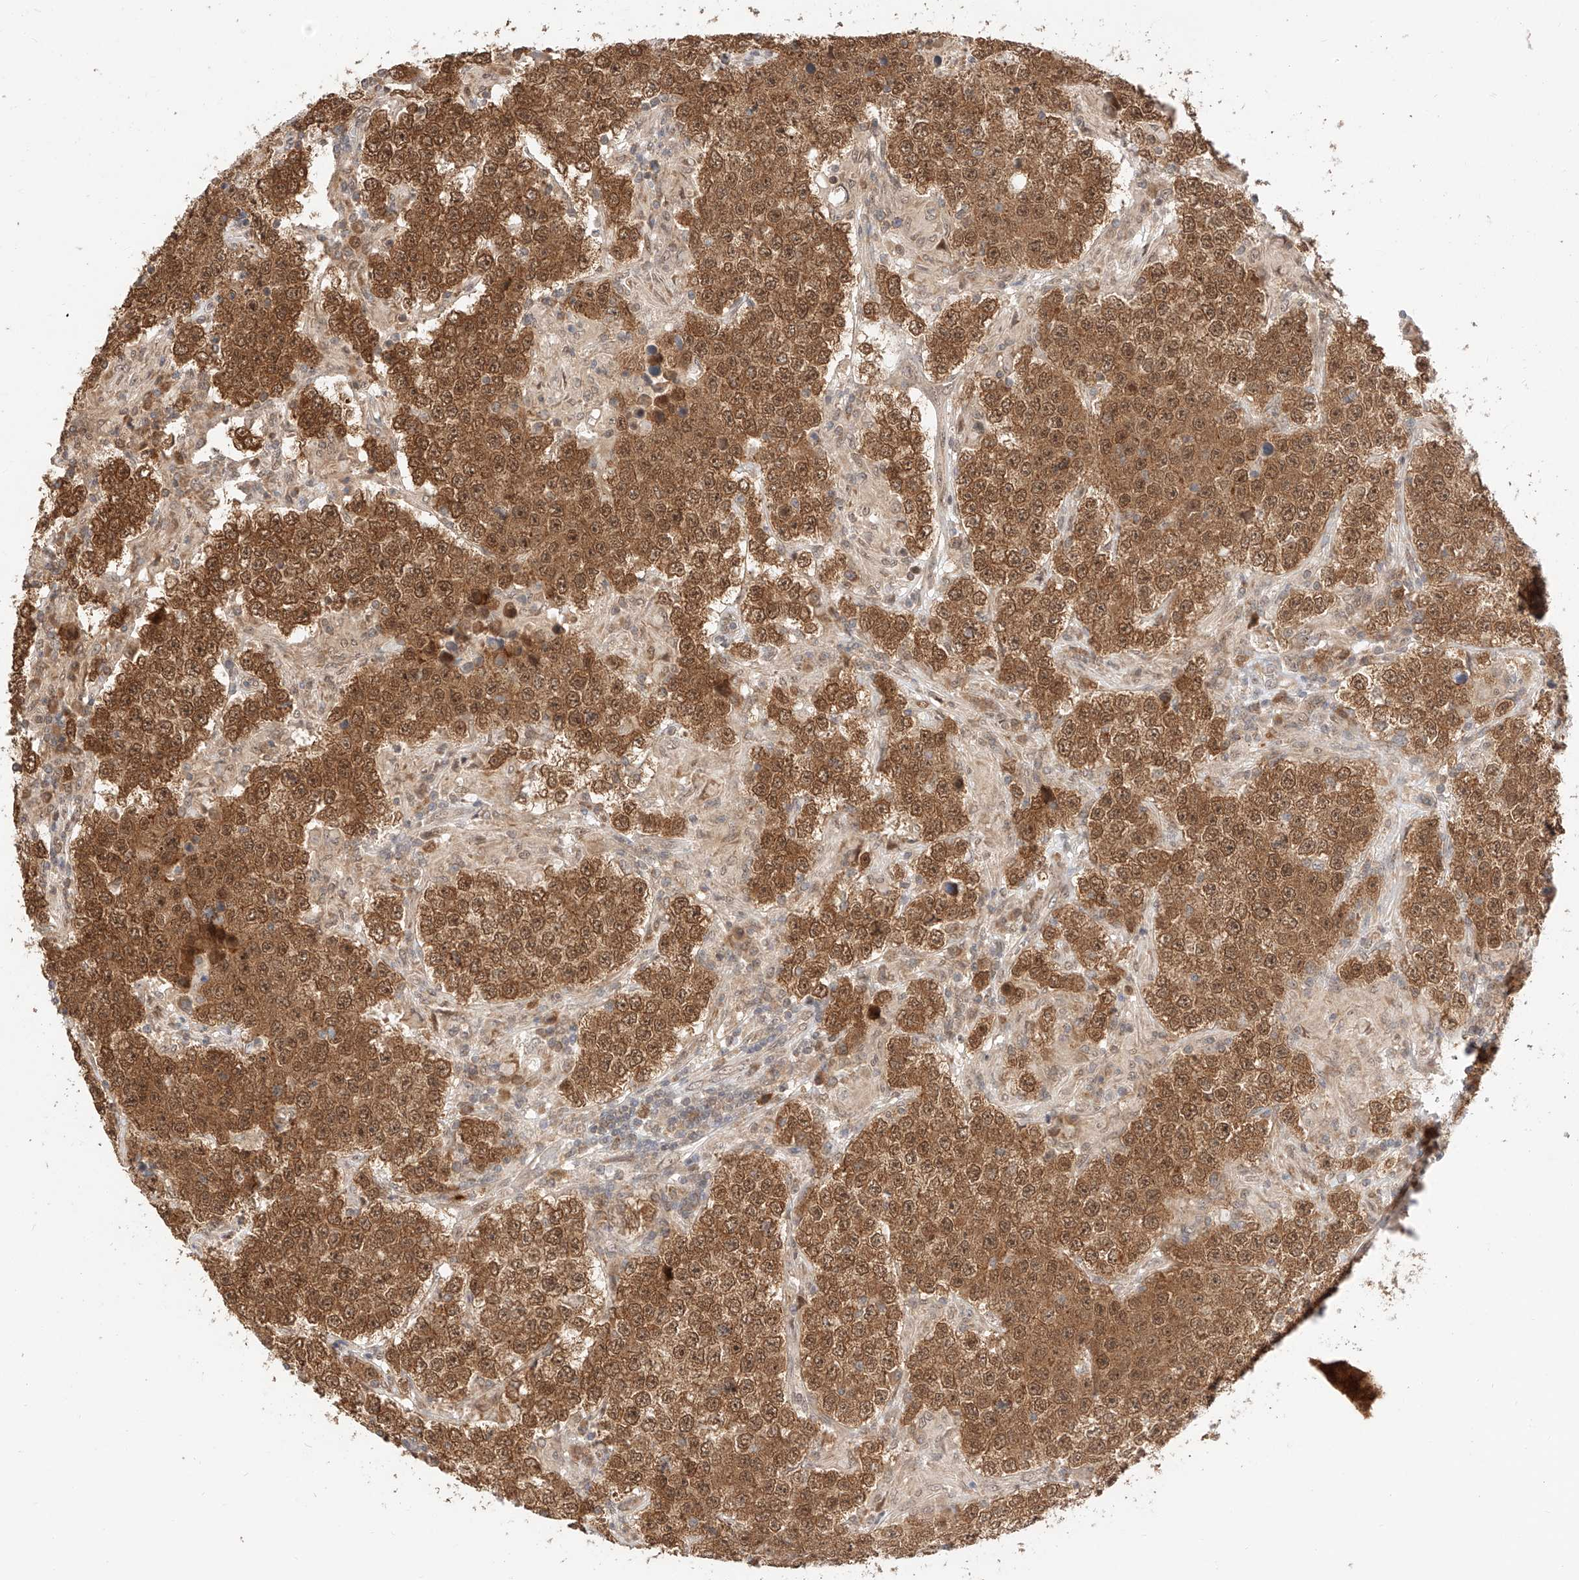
{"staining": {"intensity": "moderate", "quantity": ">75%", "location": "cytoplasmic/membranous,nuclear"}, "tissue": "testis cancer", "cell_type": "Tumor cells", "image_type": "cancer", "snomed": [{"axis": "morphology", "description": "Normal tissue, NOS"}, {"axis": "morphology", "description": "Urothelial carcinoma, High grade"}, {"axis": "morphology", "description": "Seminoma, NOS"}, {"axis": "morphology", "description": "Carcinoma, Embryonal, NOS"}, {"axis": "topography", "description": "Urinary bladder"}, {"axis": "topography", "description": "Testis"}], "caption": "The image reveals a brown stain indicating the presence of a protein in the cytoplasmic/membranous and nuclear of tumor cells in testis embryonal carcinoma.", "gene": "EIF4H", "patient": {"sex": "male", "age": 41}}